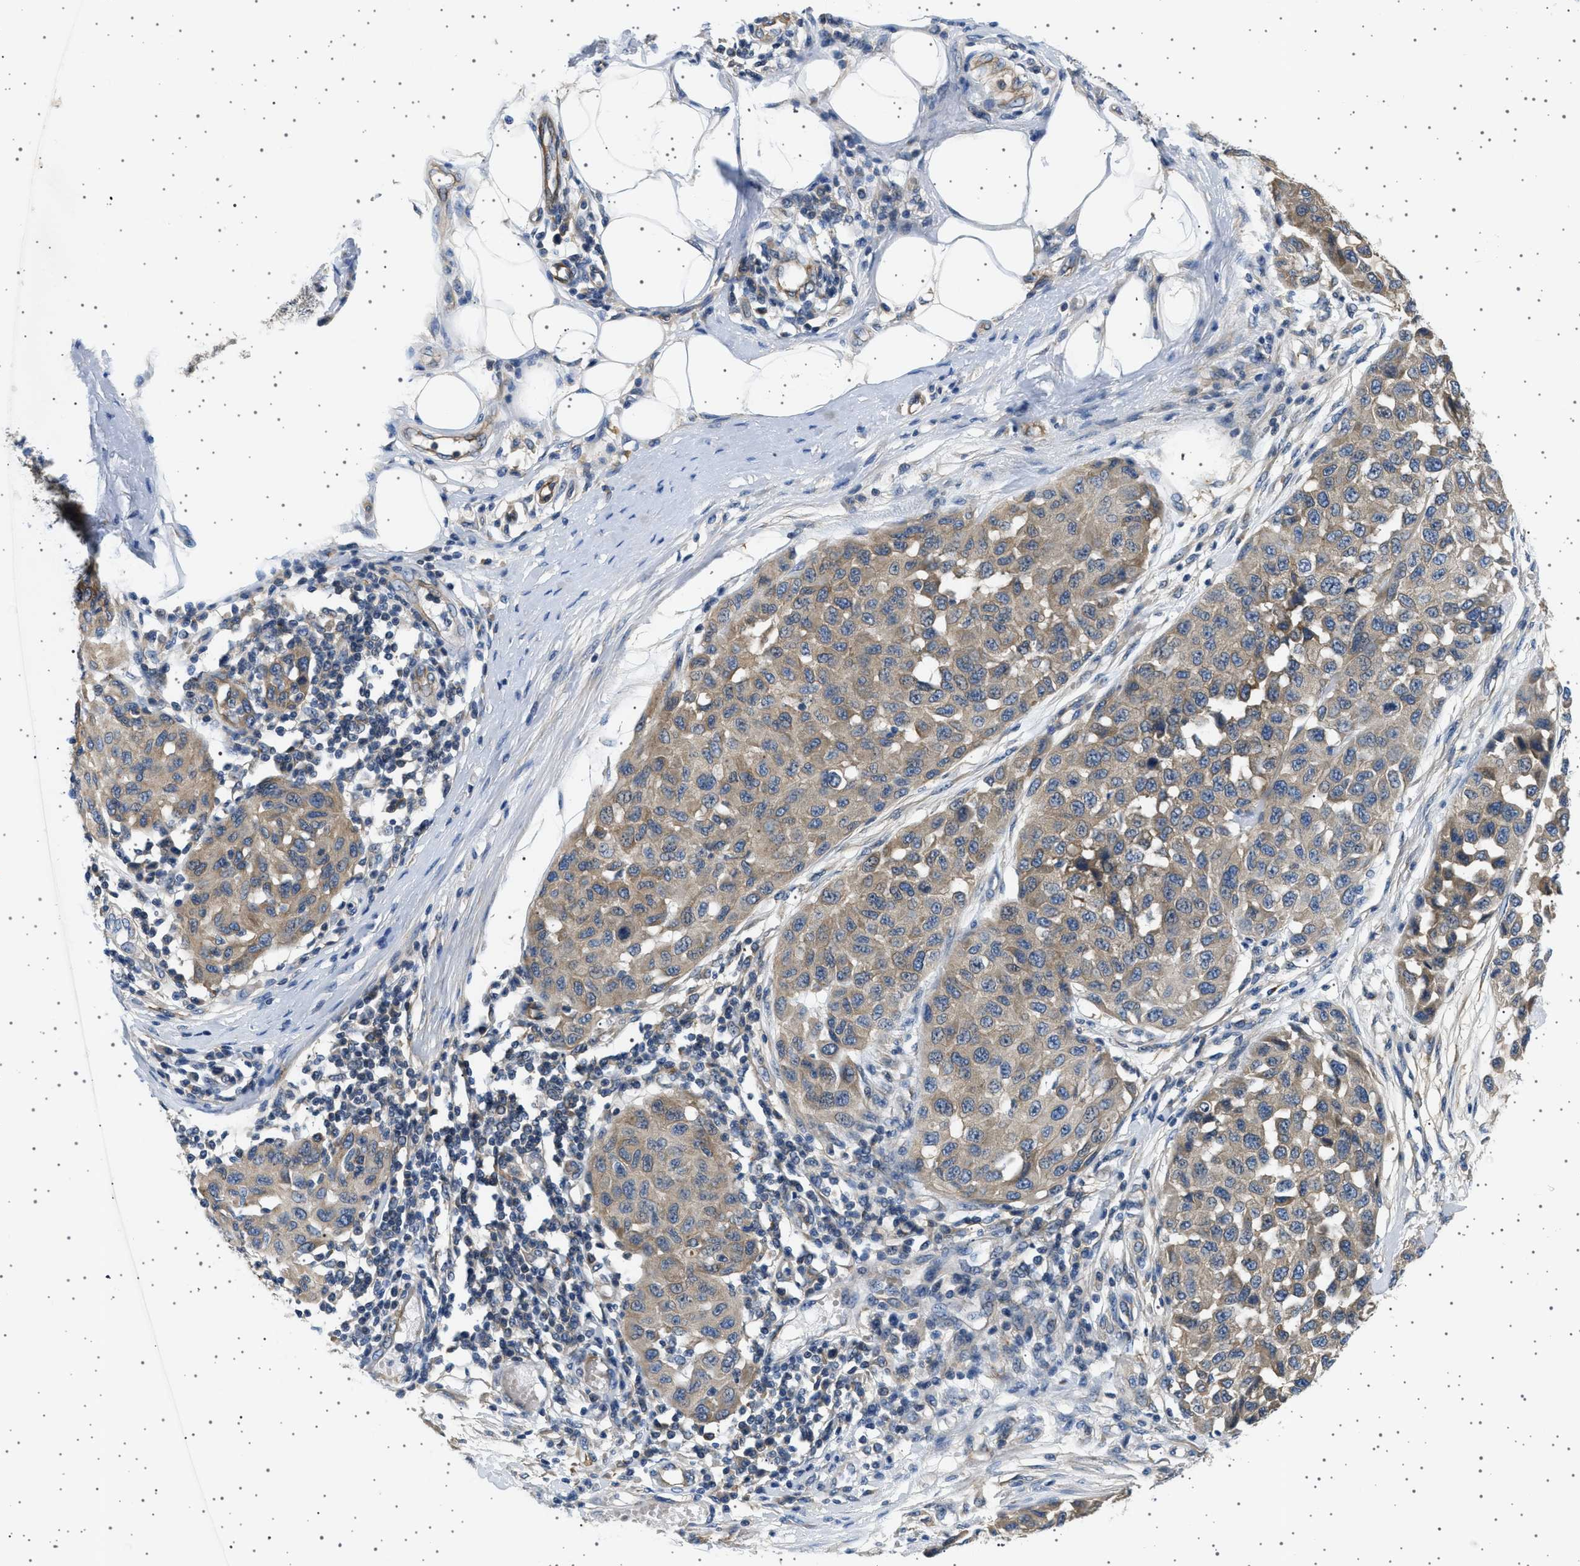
{"staining": {"intensity": "weak", "quantity": ">75%", "location": "cytoplasmic/membranous"}, "tissue": "melanoma", "cell_type": "Tumor cells", "image_type": "cancer", "snomed": [{"axis": "morphology", "description": "Normal tissue, NOS"}, {"axis": "morphology", "description": "Malignant melanoma, NOS"}, {"axis": "topography", "description": "Skin"}], "caption": "Protein expression analysis of human melanoma reveals weak cytoplasmic/membranous expression in about >75% of tumor cells.", "gene": "PLPP6", "patient": {"sex": "male", "age": 62}}